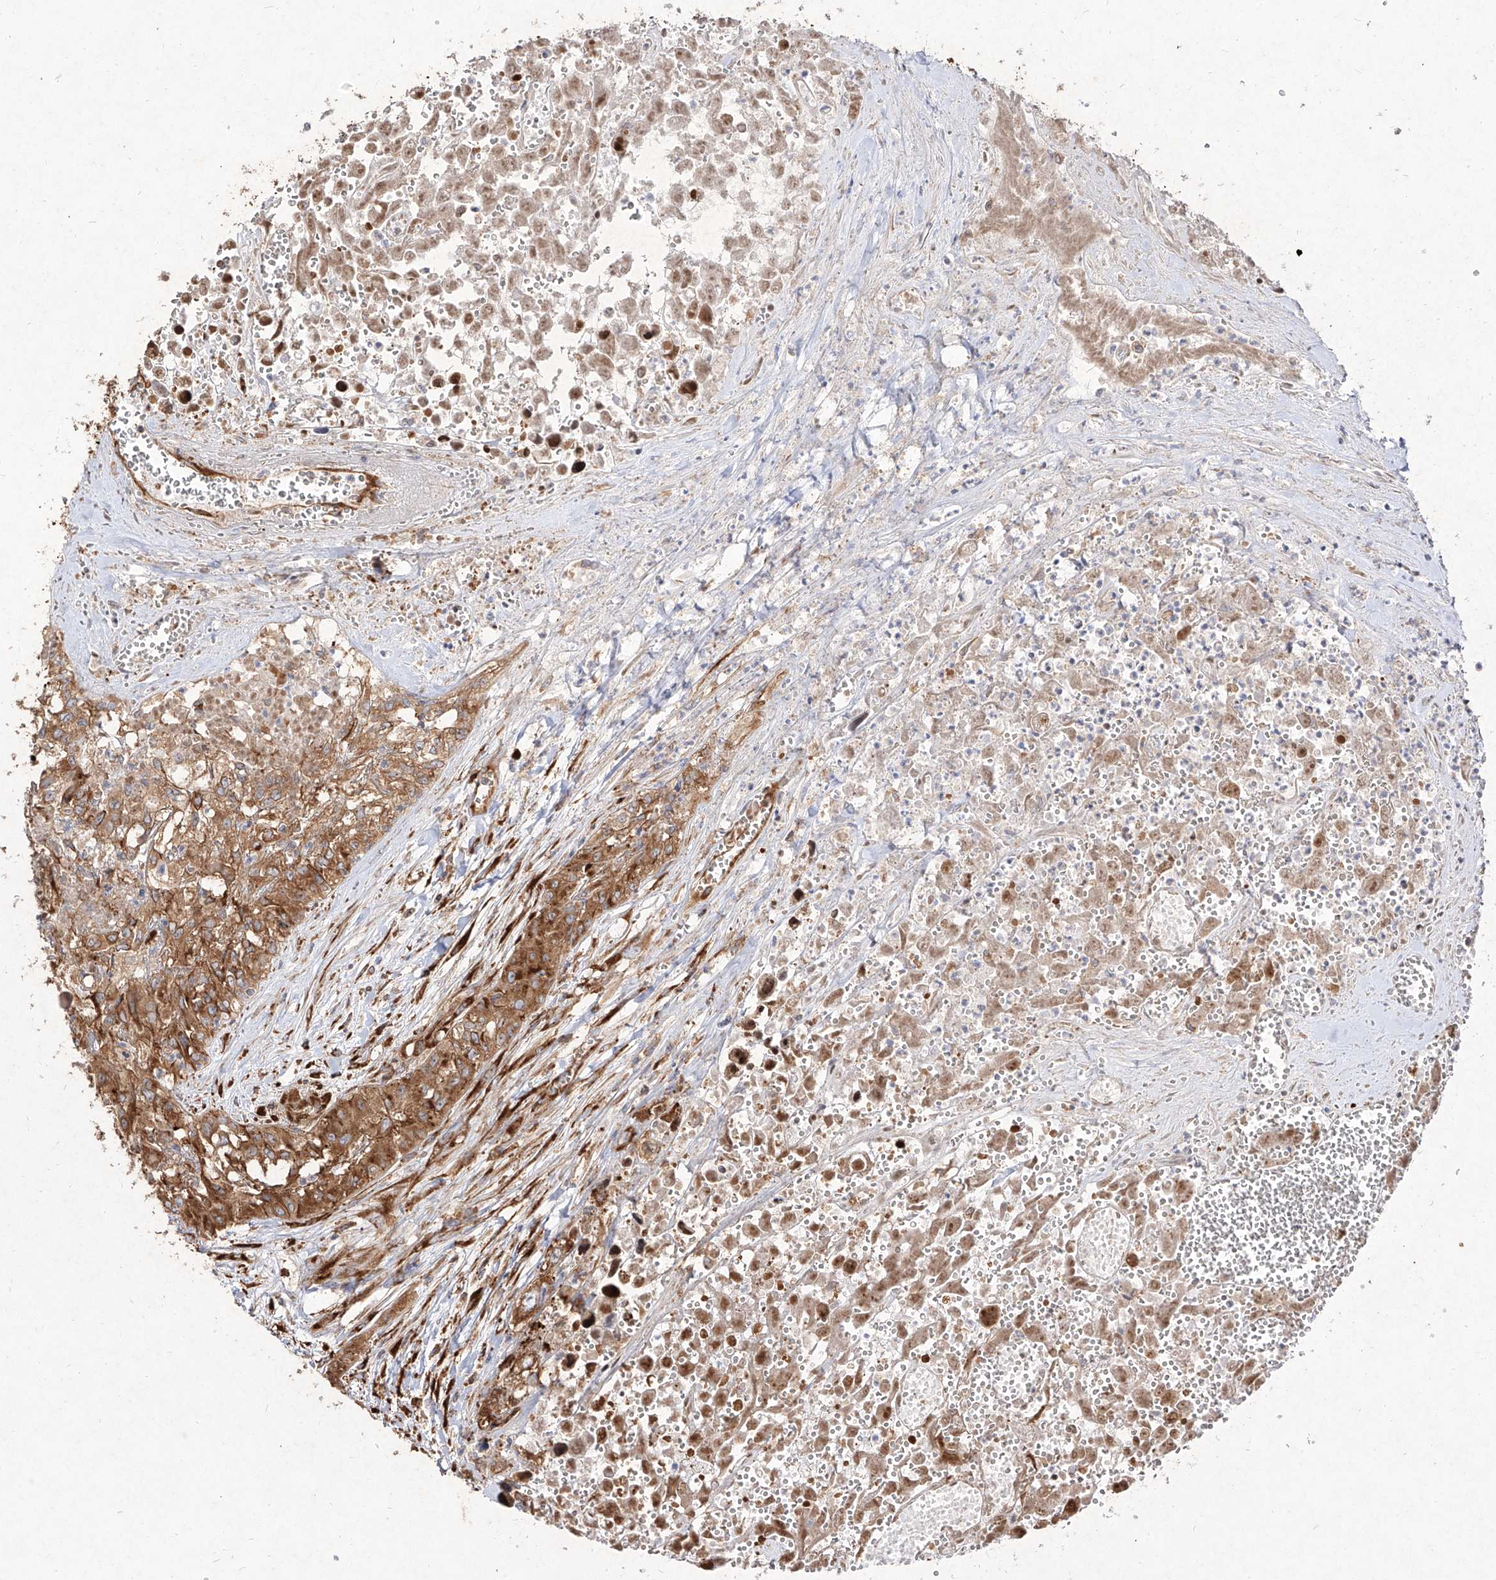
{"staining": {"intensity": "strong", "quantity": ">75%", "location": "cytoplasmic/membranous"}, "tissue": "testis cancer", "cell_type": "Tumor cells", "image_type": "cancer", "snomed": [{"axis": "morphology", "description": "Carcinoma, Embryonal, NOS"}, {"axis": "topography", "description": "Testis"}], "caption": "Protein positivity by immunohistochemistry exhibits strong cytoplasmic/membranous staining in about >75% of tumor cells in testis cancer.", "gene": "RPS25", "patient": {"sex": "male", "age": 31}}